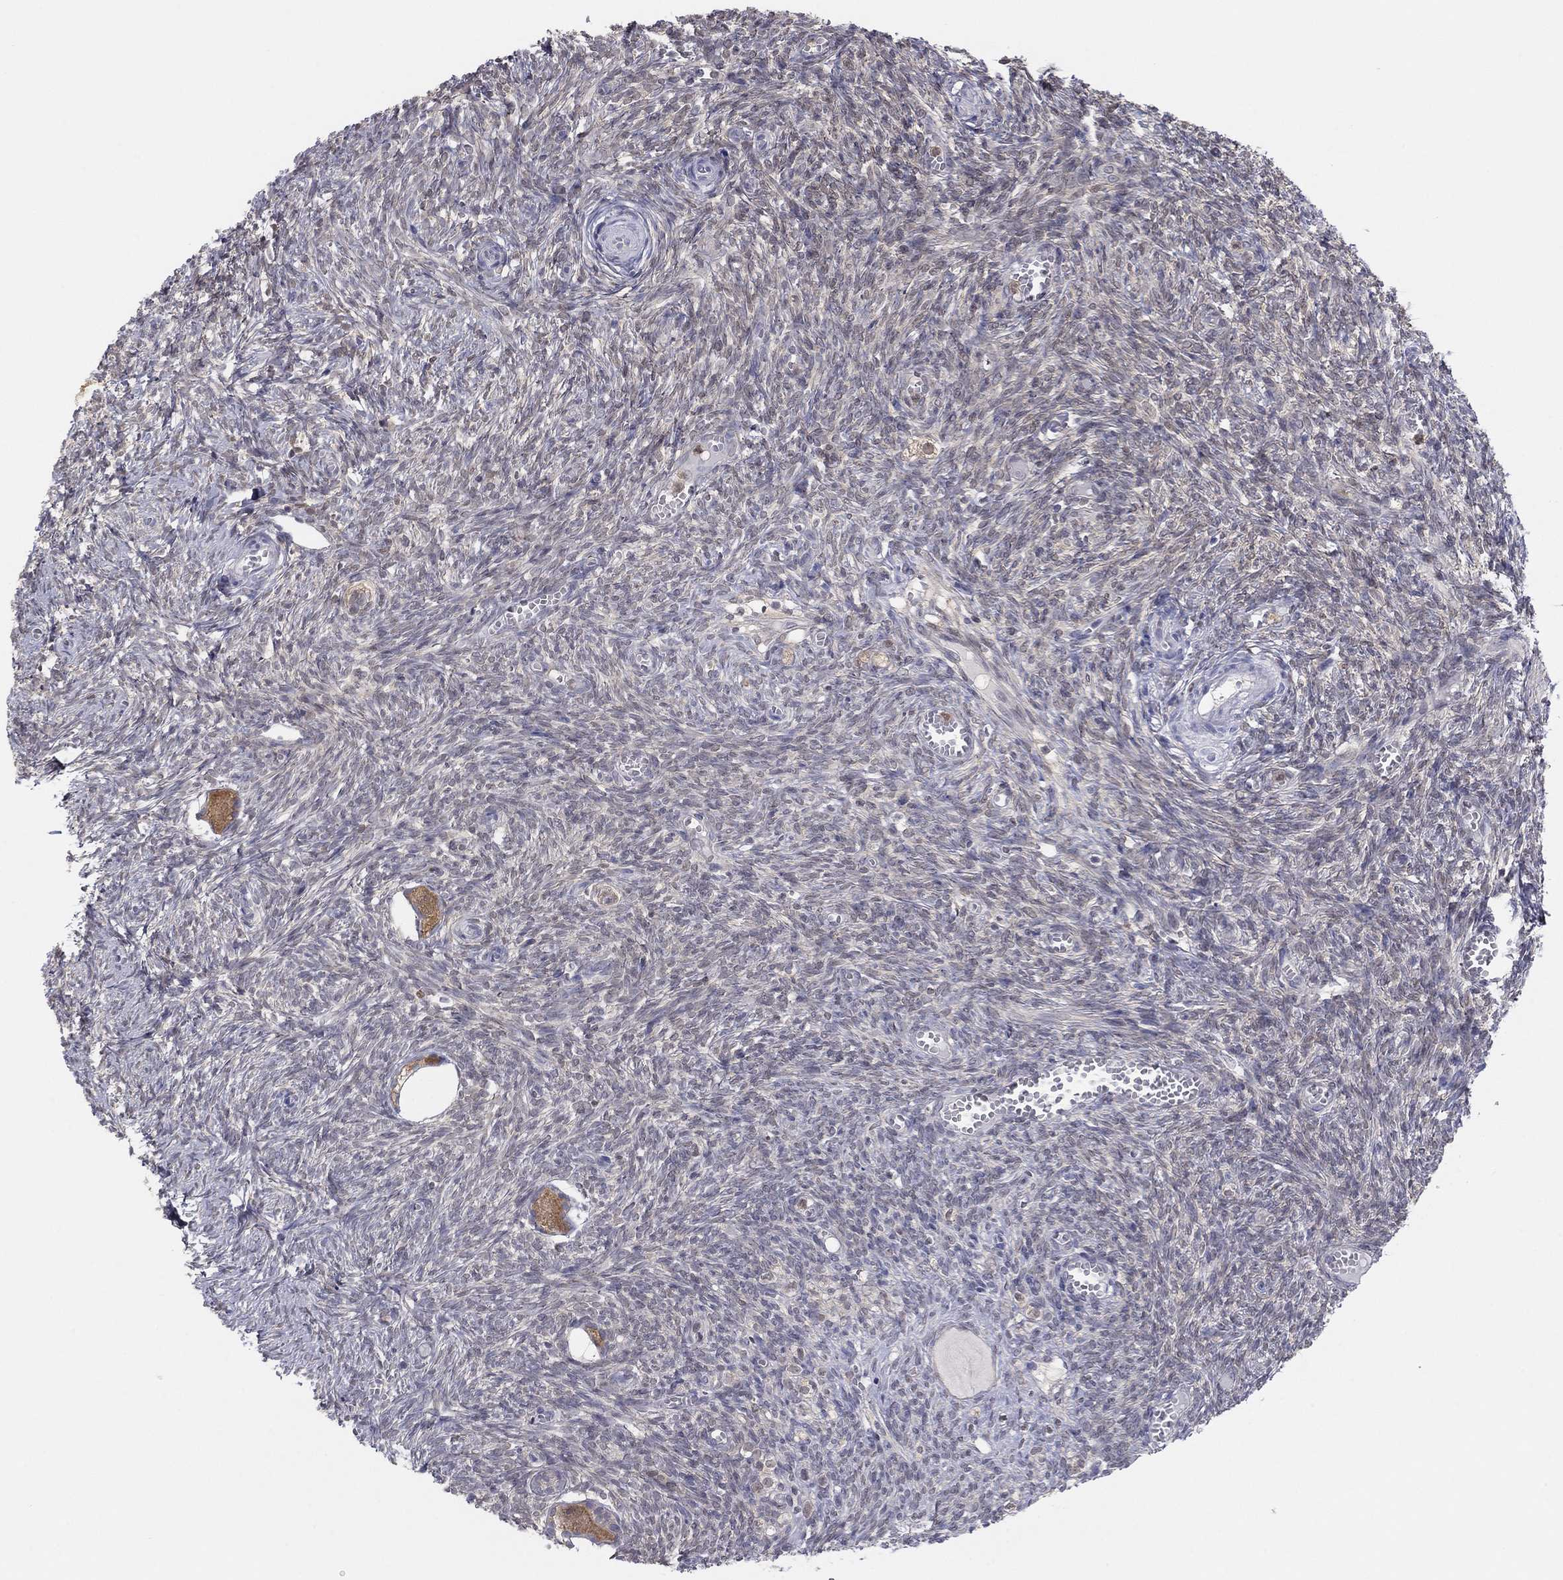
{"staining": {"intensity": "moderate", "quantity": ">75%", "location": "cytoplasmic/membranous,nuclear"}, "tissue": "ovary", "cell_type": "Follicle cells", "image_type": "normal", "snomed": [{"axis": "morphology", "description": "Normal tissue, NOS"}, {"axis": "topography", "description": "Ovary"}], "caption": "High-power microscopy captured an IHC micrograph of normal ovary, revealing moderate cytoplasmic/membranous,nuclear positivity in about >75% of follicle cells. The staining was performed using DAB, with brown indicating positive protein expression. Nuclei are stained blue with hematoxylin.", "gene": "PDXK", "patient": {"sex": "female", "age": 43}}